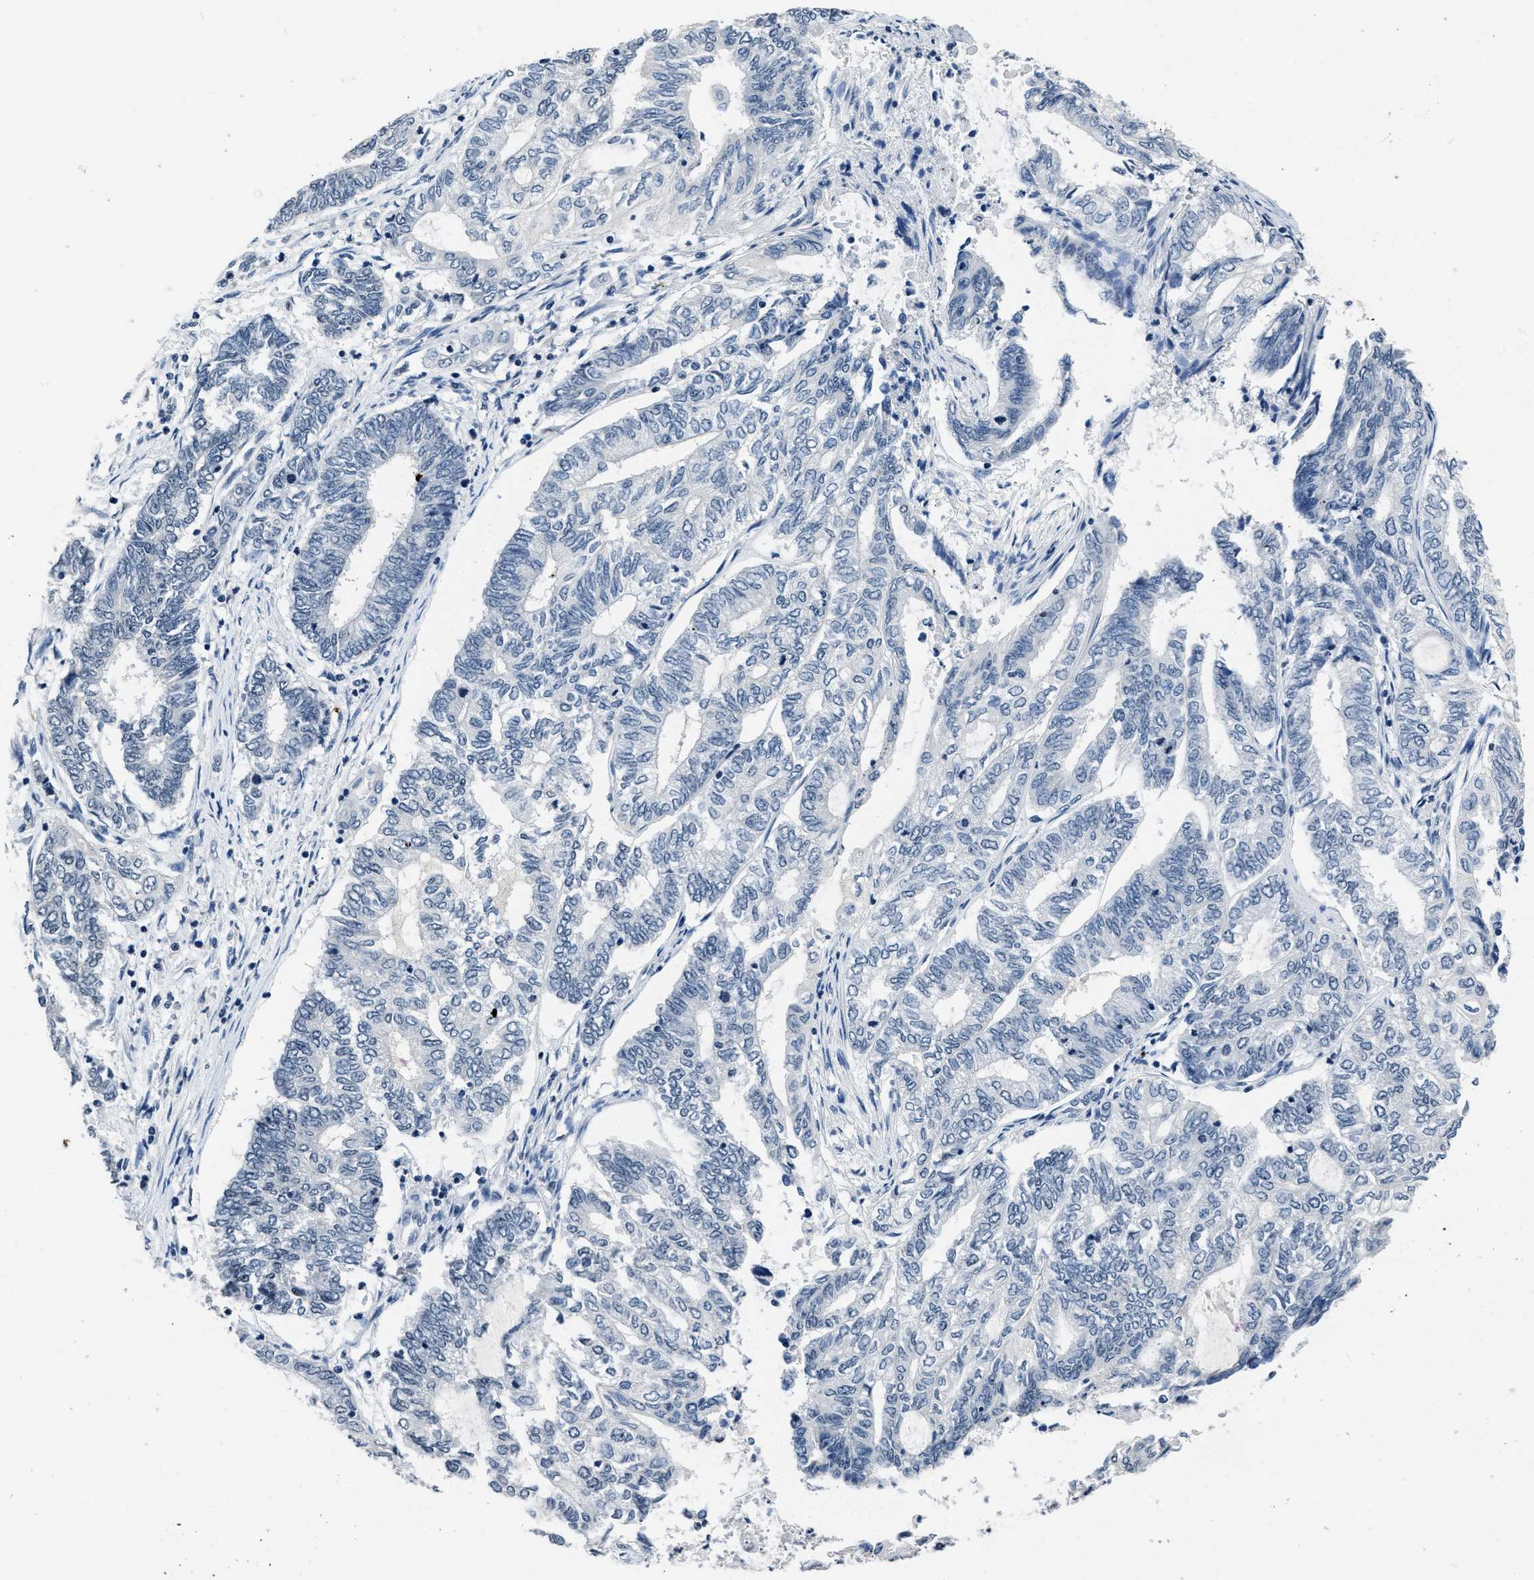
{"staining": {"intensity": "negative", "quantity": "none", "location": "none"}, "tissue": "endometrial cancer", "cell_type": "Tumor cells", "image_type": "cancer", "snomed": [{"axis": "morphology", "description": "Adenocarcinoma, NOS"}, {"axis": "topography", "description": "Uterus"}, {"axis": "topography", "description": "Endometrium"}], "caption": "An image of endometrial adenocarcinoma stained for a protein reveals no brown staining in tumor cells. (DAB IHC with hematoxylin counter stain).", "gene": "ITGA2B", "patient": {"sex": "female", "age": 70}}